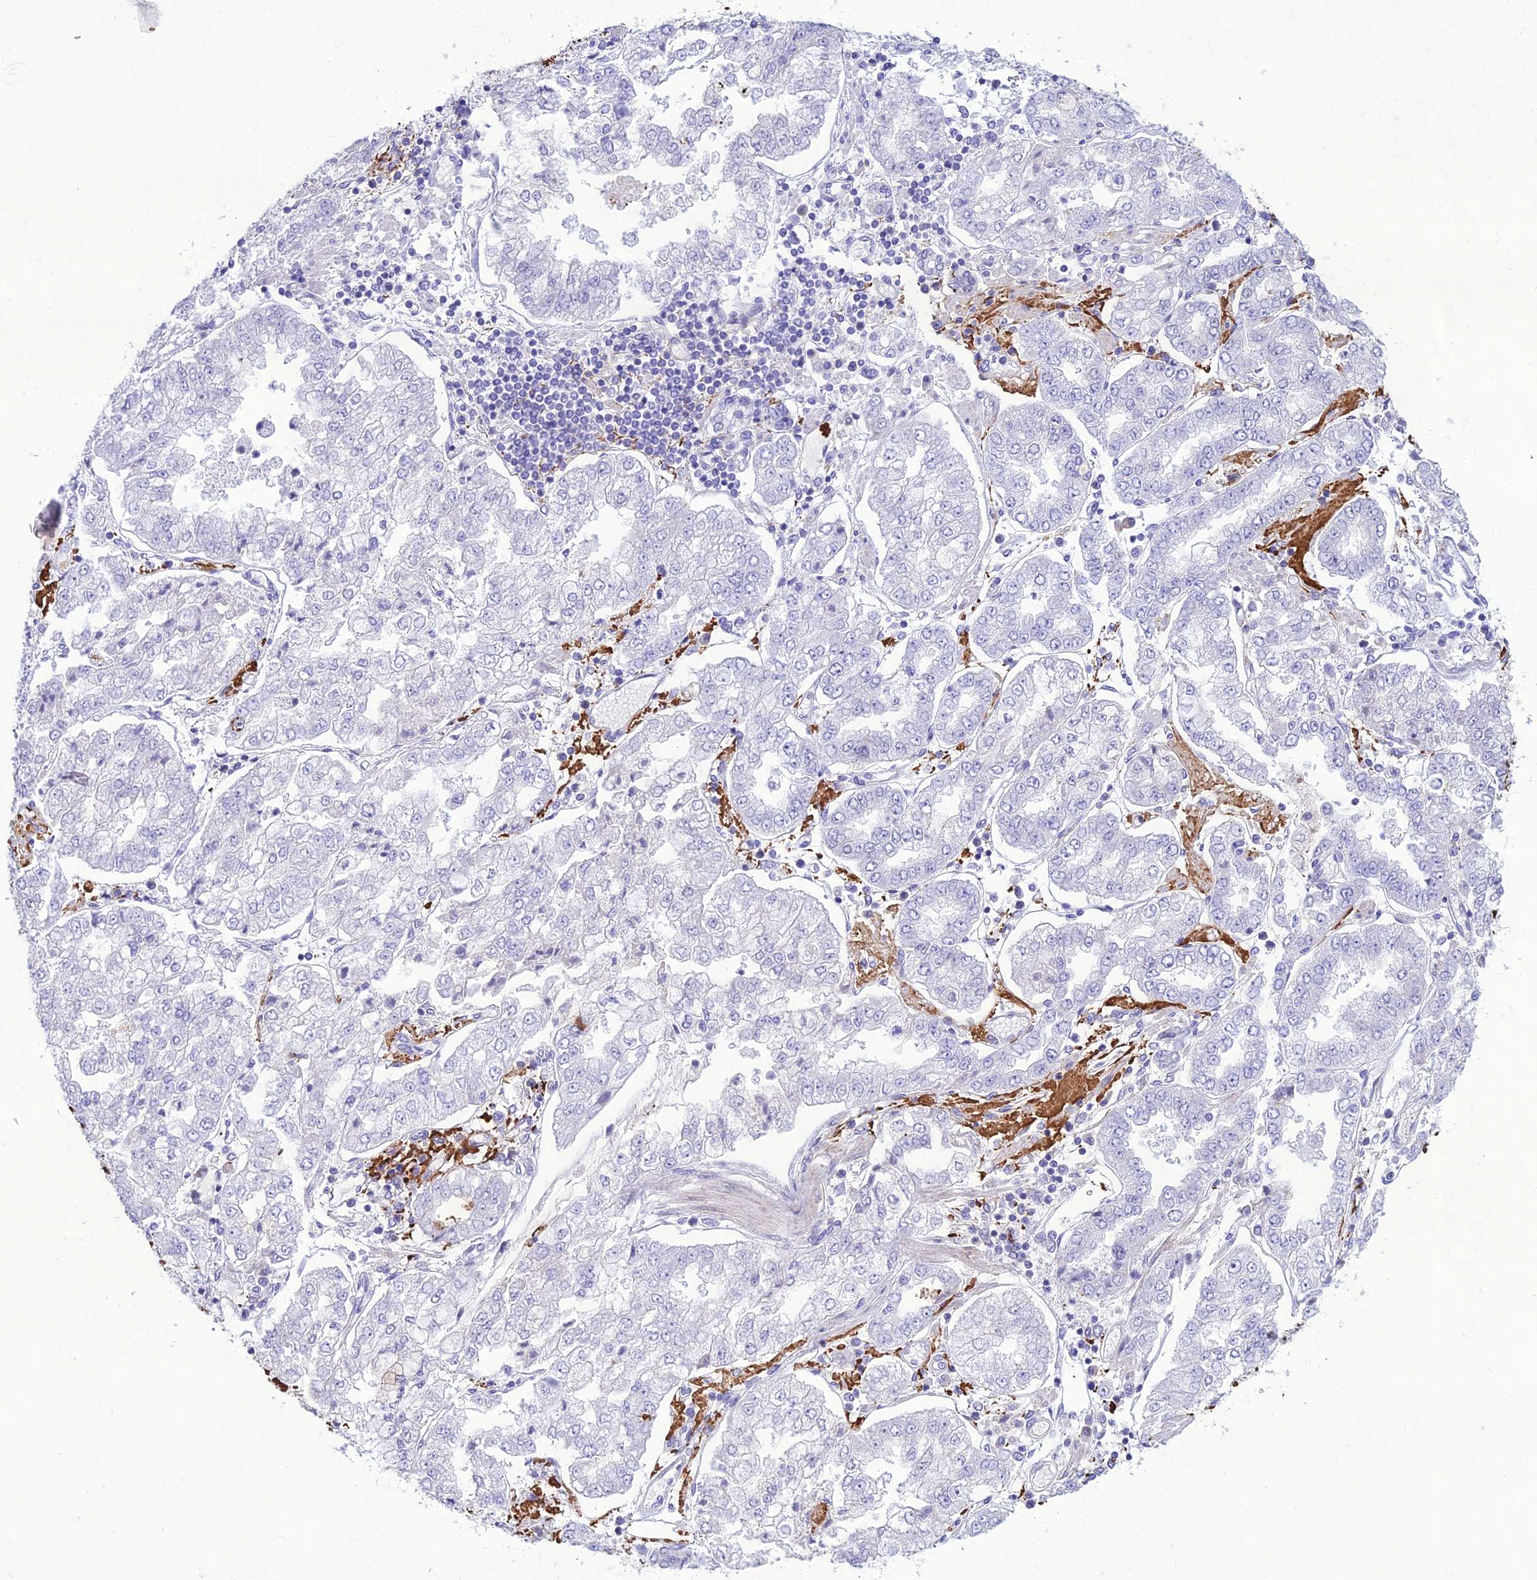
{"staining": {"intensity": "negative", "quantity": "none", "location": "none"}, "tissue": "stomach cancer", "cell_type": "Tumor cells", "image_type": "cancer", "snomed": [{"axis": "morphology", "description": "Adenocarcinoma, NOS"}, {"axis": "topography", "description": "Stomach"}], "caption": "Immunohistochemistry (IHC) of stomach cancer displays no expression in tumor cells.", "gene": "CRB2", "patient": {"sex": "male", "age": 76}}